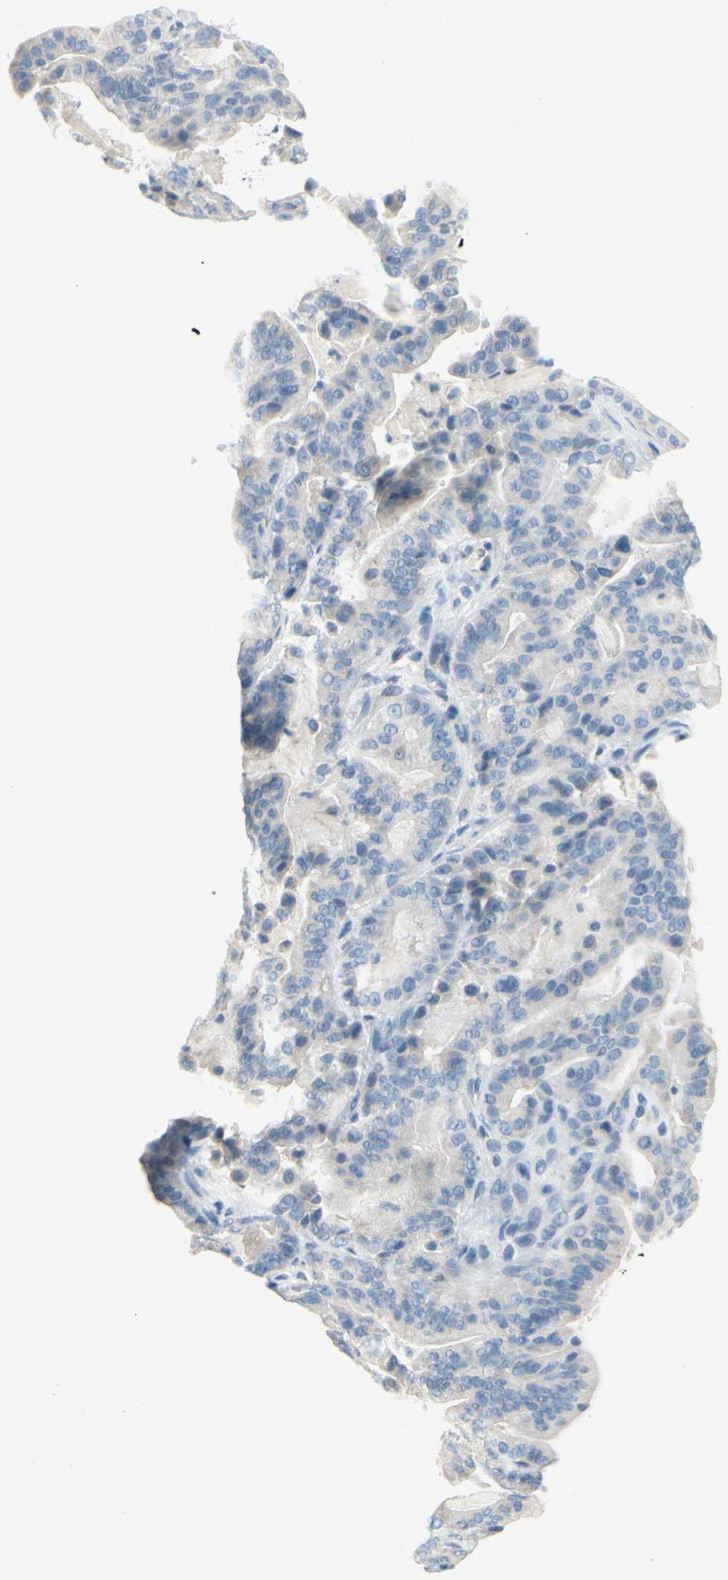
{"staining": {"intensity": "negative", "quantity": "none", "location": "none"}, "tissue": "pancreatic cancer", "cell_type": "Tumor cells", "image_type": "cancer", "snomed": [{"axis": "morphology", "description": "Adenocarcinoma, NOS"}, {"axis": "topography", "description": "Pancreas"}], "caption": "This is an immunohistochemistry (IHC) image of pancreatic cancer (adenocarcinoma). There is no positivity in tumor cells.", "gene": "DCT", "patient": {"sex": "male", "age": 63}}